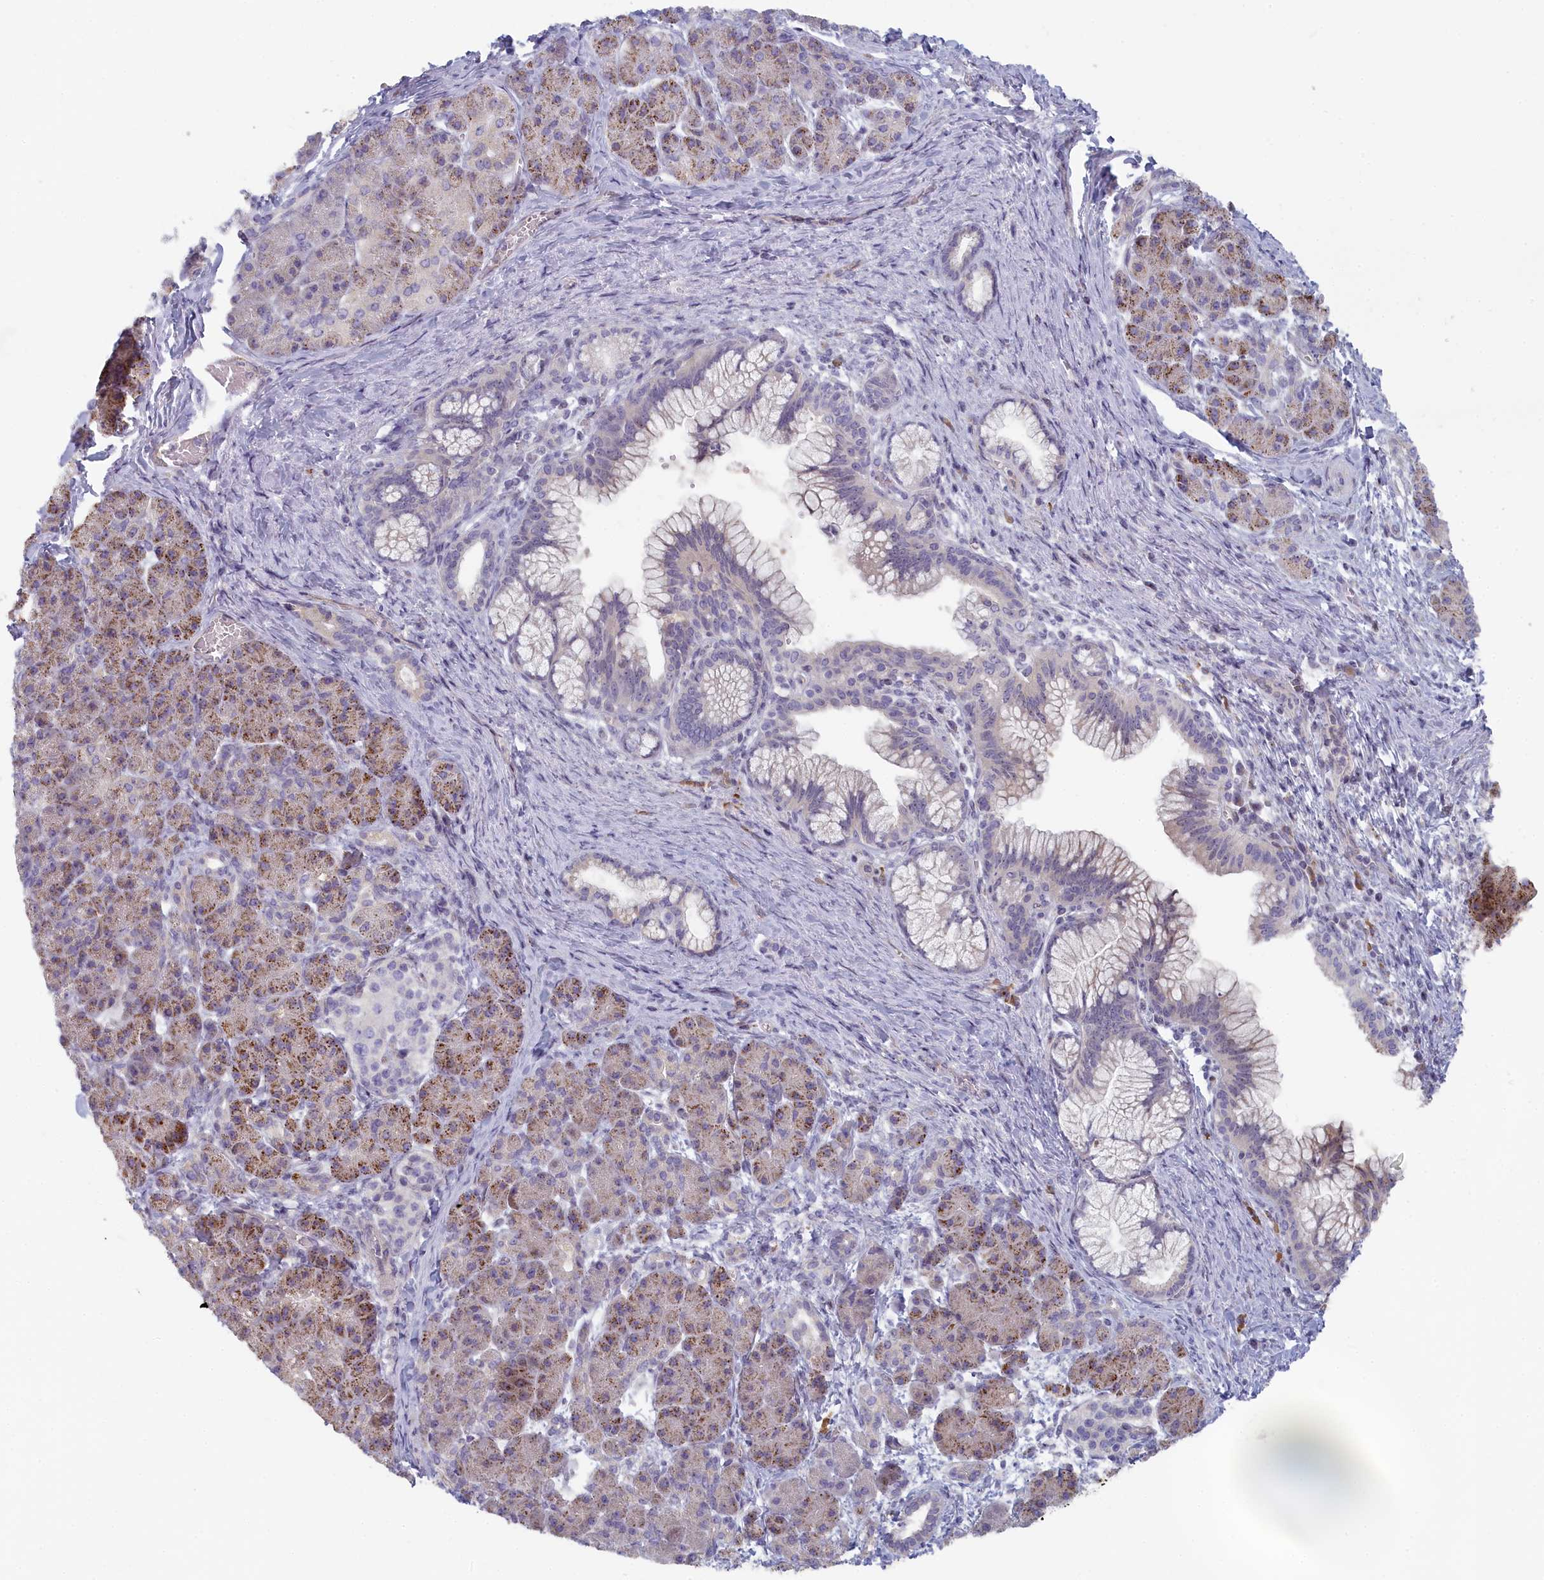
{"staining": {"intensity": "negative", "quantity": "none", "location": "none"}, "tissue": "pancreatic cancer", "cell_type": "Tumor cells", "image_type": "cancer", "snomed": [{"axis": "morphology", "description": "Normal tissue, NOS"}, {"axis": "morphology", "description": "Adenocarcinoma, NOS"}, {"axis": "topography", "description": "Pancreas"}], "caption": "IHC of human pancreatic cancer exhibits no staining in tumor cells.", "gene": "INTS4", "patient": {"sex": "female", "age": 55}}